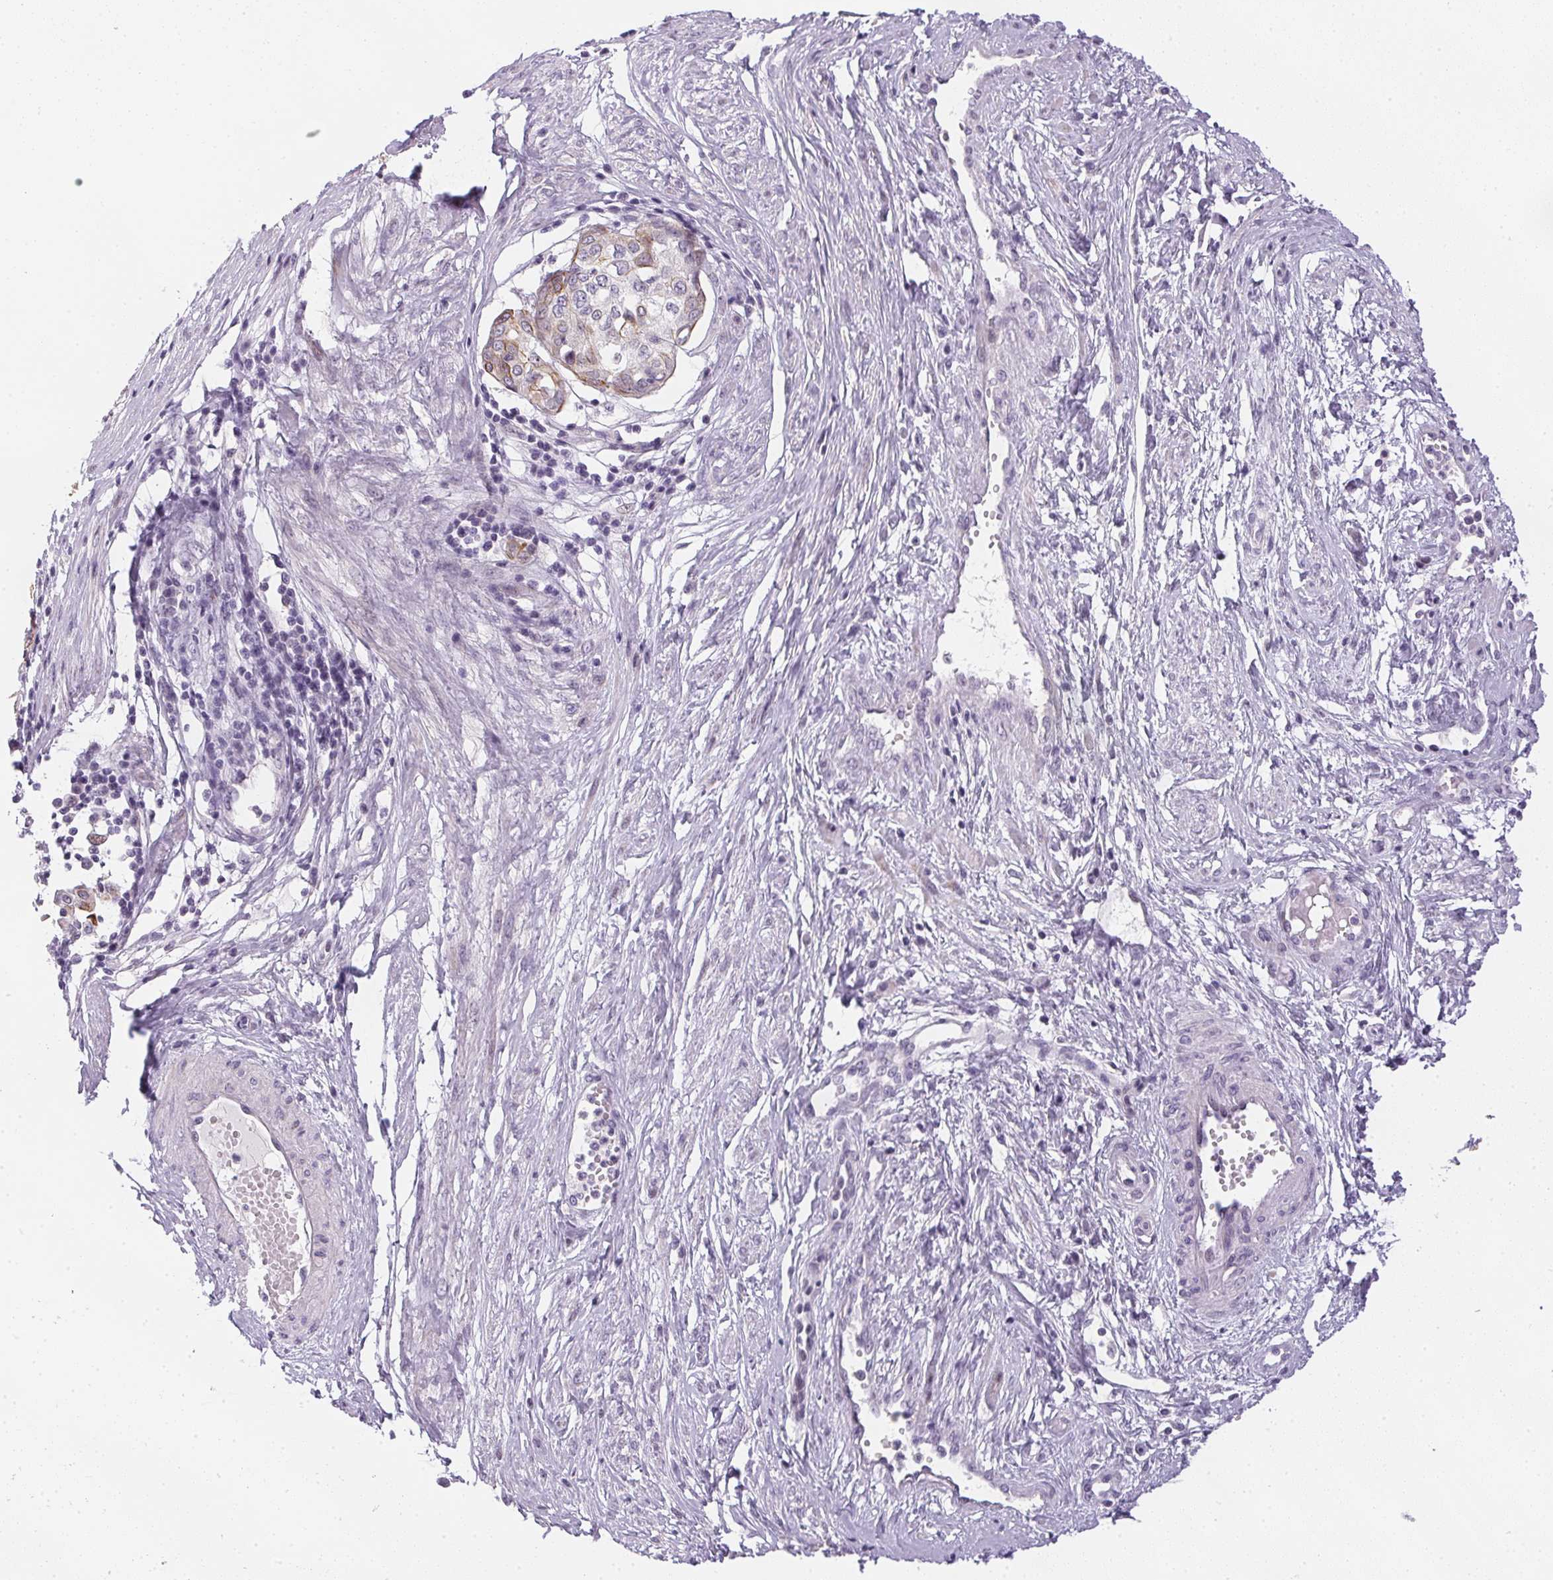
{"staining": {"intensity": "weak", "quantity": "<25%", "location": "cytoplasmic/membranous"}, "tissue": "cervical cancer", "cell_type": "Tumor cells", "image_type": "cancer", "snomed": [{"axis": "morphology", "description": "Squamous cell carcinoma, NOS"}, {"axis": "topography", "description": "Cervix"}], "caption": "Human cervical cancer (squamous cell carcinoma) stained for a protein using immunohistochemistry (IHC) demonstrates no positivity in tumor cells.", "gene": "GSDMC", "patient": {"sex": "female", "age": 34}}